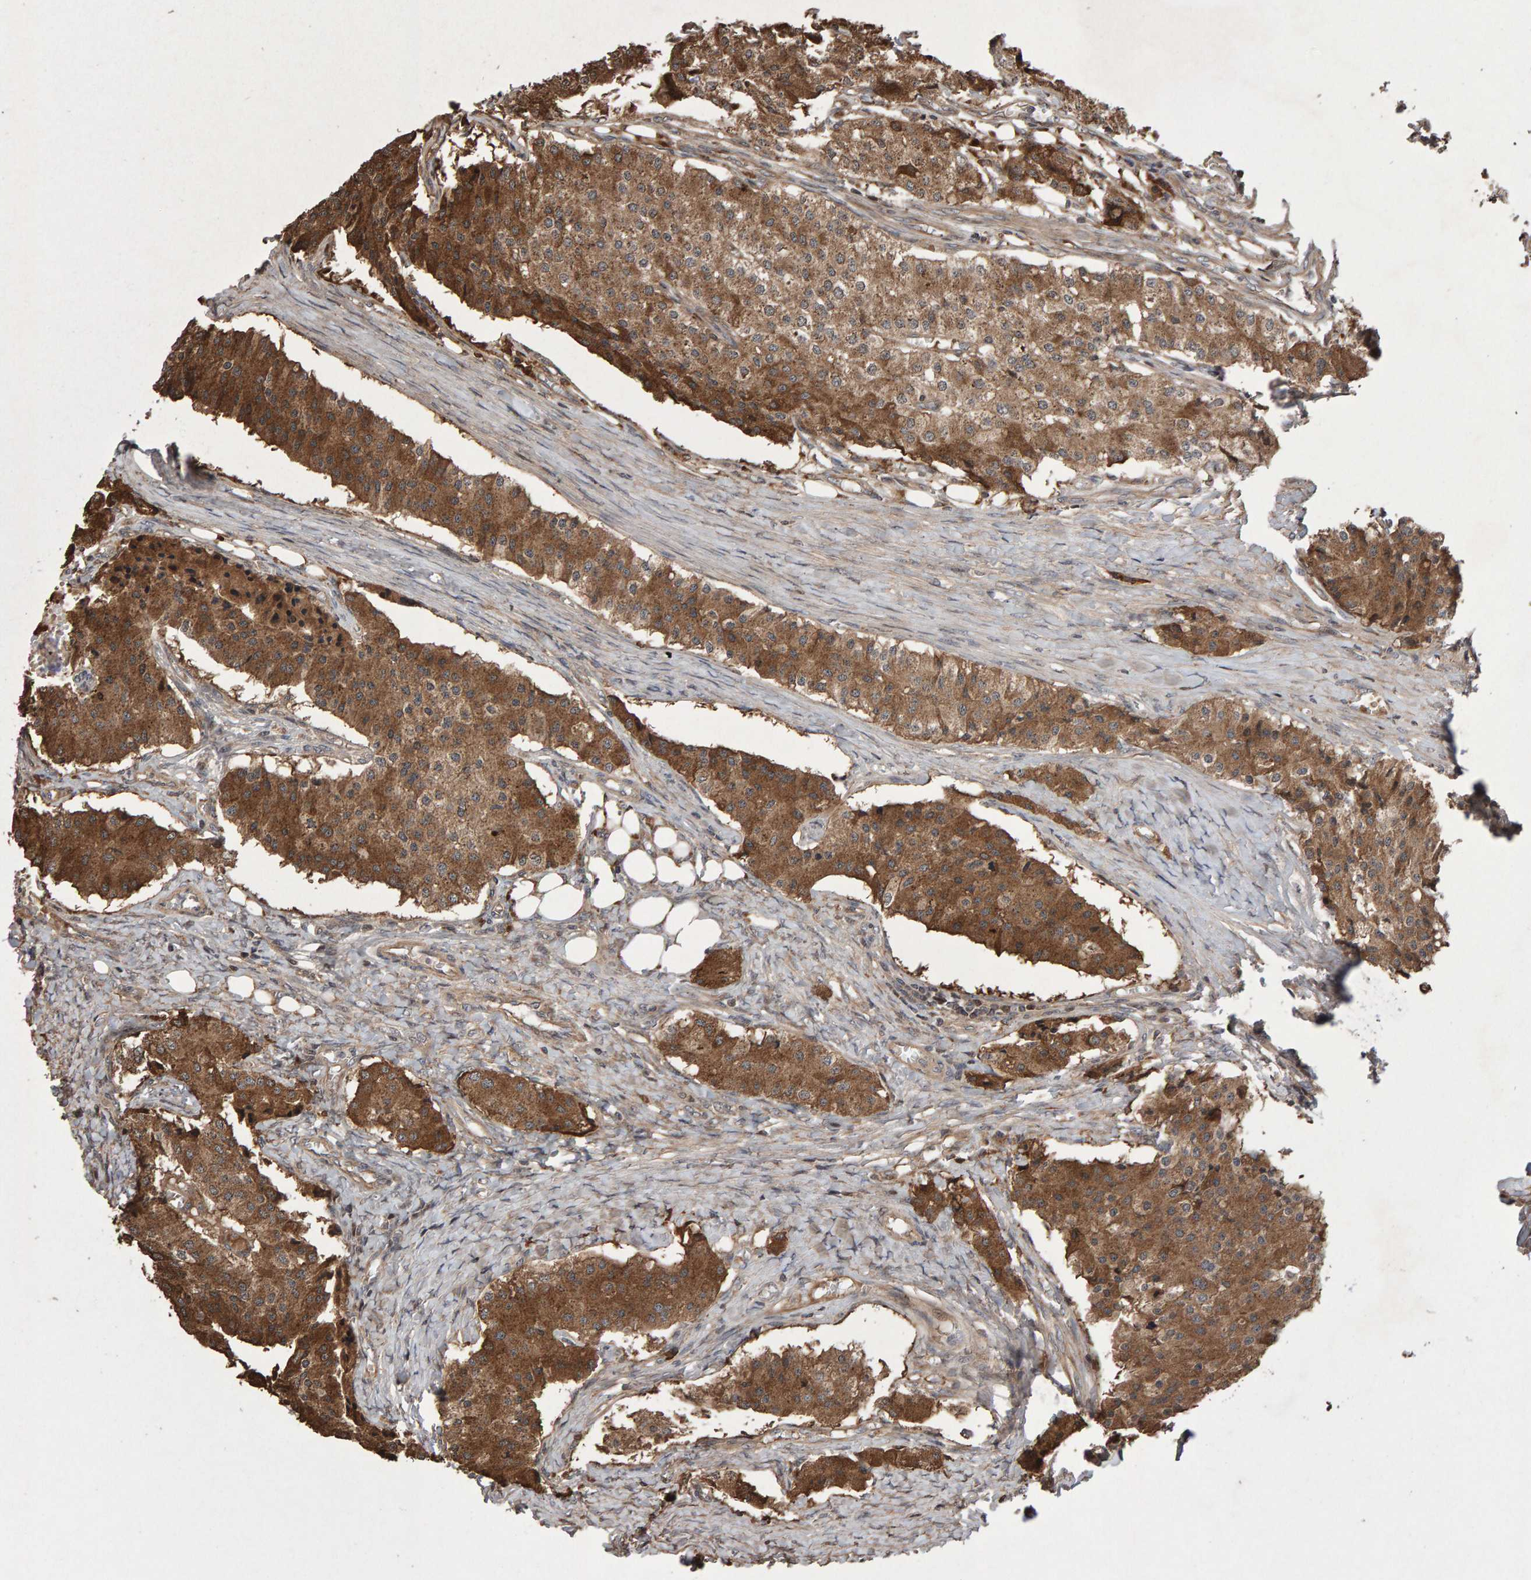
{"staining": {"intensity": "moderate", "quantity": ">75%", "location": "cytoplasmic/membranous"}, "tissue": "carcinoid", "cell_type": "Tumor cells", "image_type": "cancer", "snomed": [{"axis": "morphology", "description": "Carcinoid, malignant, NOS"}, {"axis": "topography", "description": "Colon"}], "caption": "A histopathology image showing moderate cytoplasmic/membranous expression in approximately >75% of tumor cells in carcinoid, as visualized by brown immunohistochemical staining.", "gene": "PECR", "patient": {"sex": "female", "age": 52}}